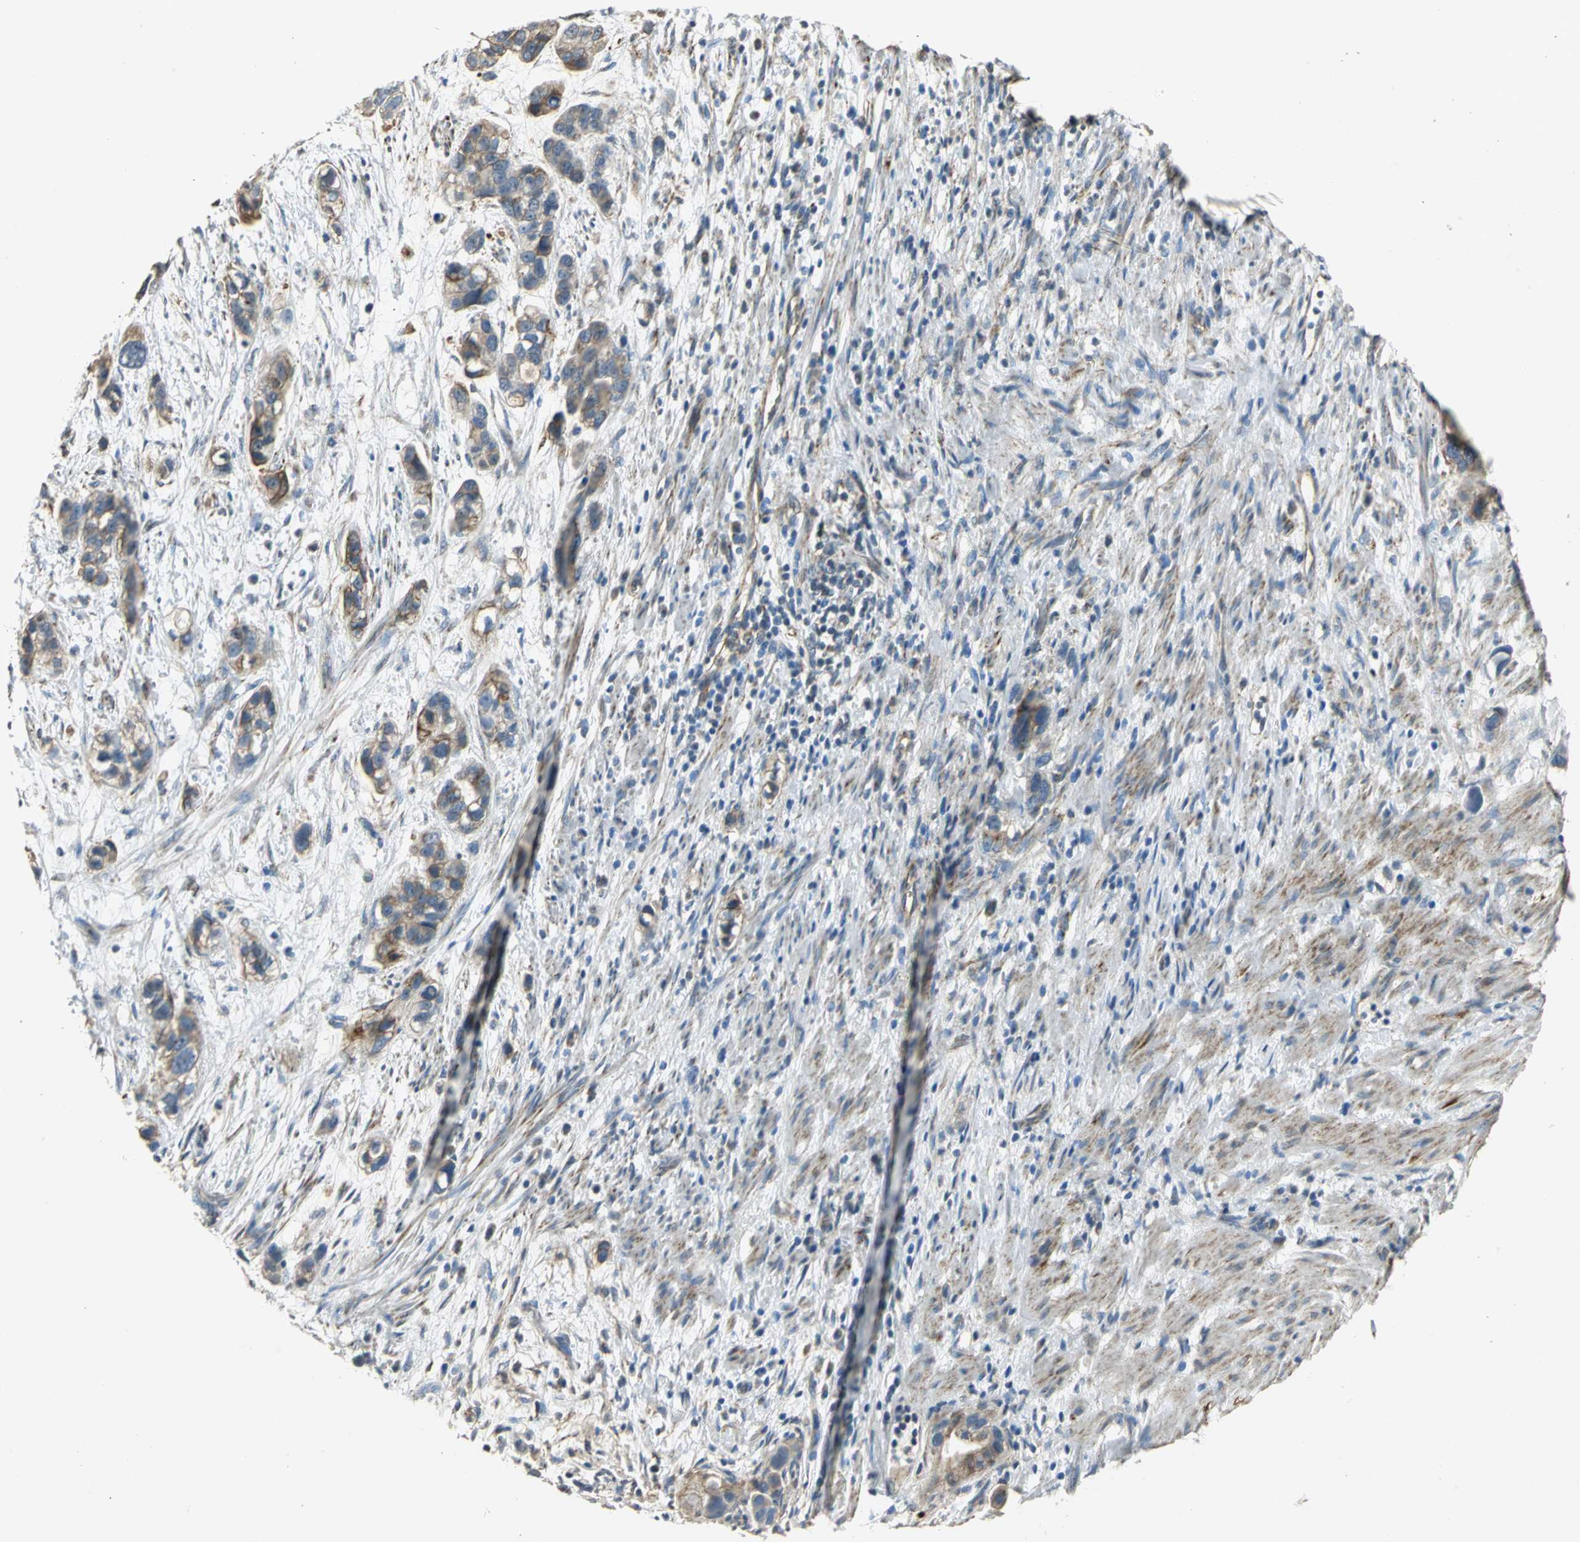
{"staining": {"intensity": "moderate", "quantity": ">75%", "location": "cytoplasmic/membranous"}, "tissue": "stomach cancer", "cell_type": "Tumor cells", "image_type": "cancer", "snomed": [{"axis": "morphology", "description": "Adenocarcinoma, NOS"}, {"axis": "topography", "description": "Stomach, lower"}], "caption": "Human stomach cancer stained for a protein (brown) demonstrates moderate cytoplasmic/membranous positive staining in about >75% of tumor cells.", "gene": "NDUFB5", "patient": {"sex": "female", "age": 93}}